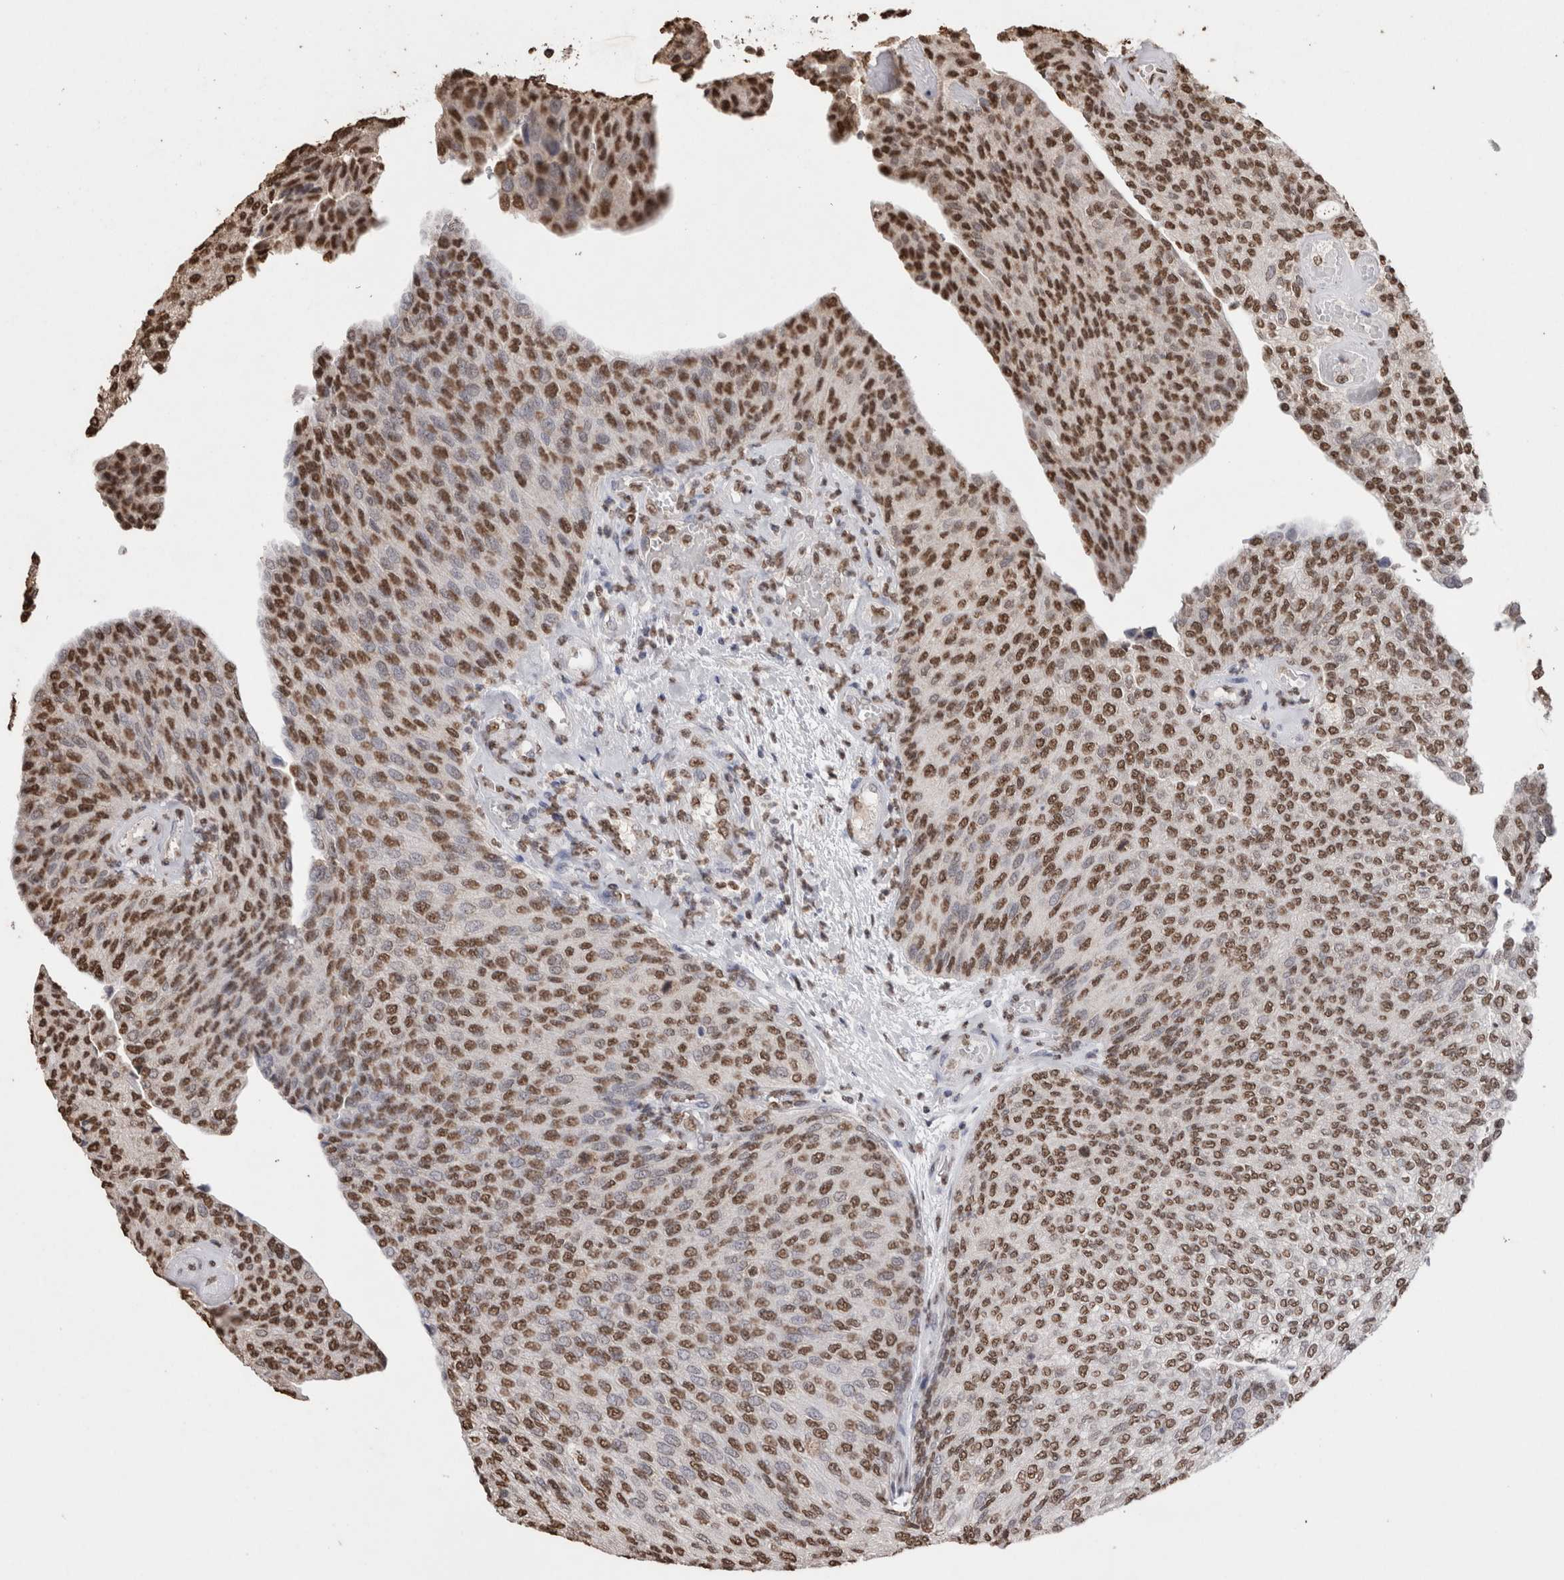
{"staining": {"intensity": "moderate", "quantity": ">75%", "location": "nuclear"}, "tissue": "urothelial cancer", "cell_type": "Tumor cells", "image_type": "cancer", "snomed": [{"axis": "morphology", "description": "Urothelial carcinoma, Low grade"}, {"axis": "topography", "description": "Urinary bladder"}], "caption": "DAB immunohistochemical staining of human urothelial carcinoma (low-grade) reveals moderate nuclear protein staining in approximately >75% of tumor cells.", "gene": "NTHL1", "patient": {"sex": "female", "age": 79}}